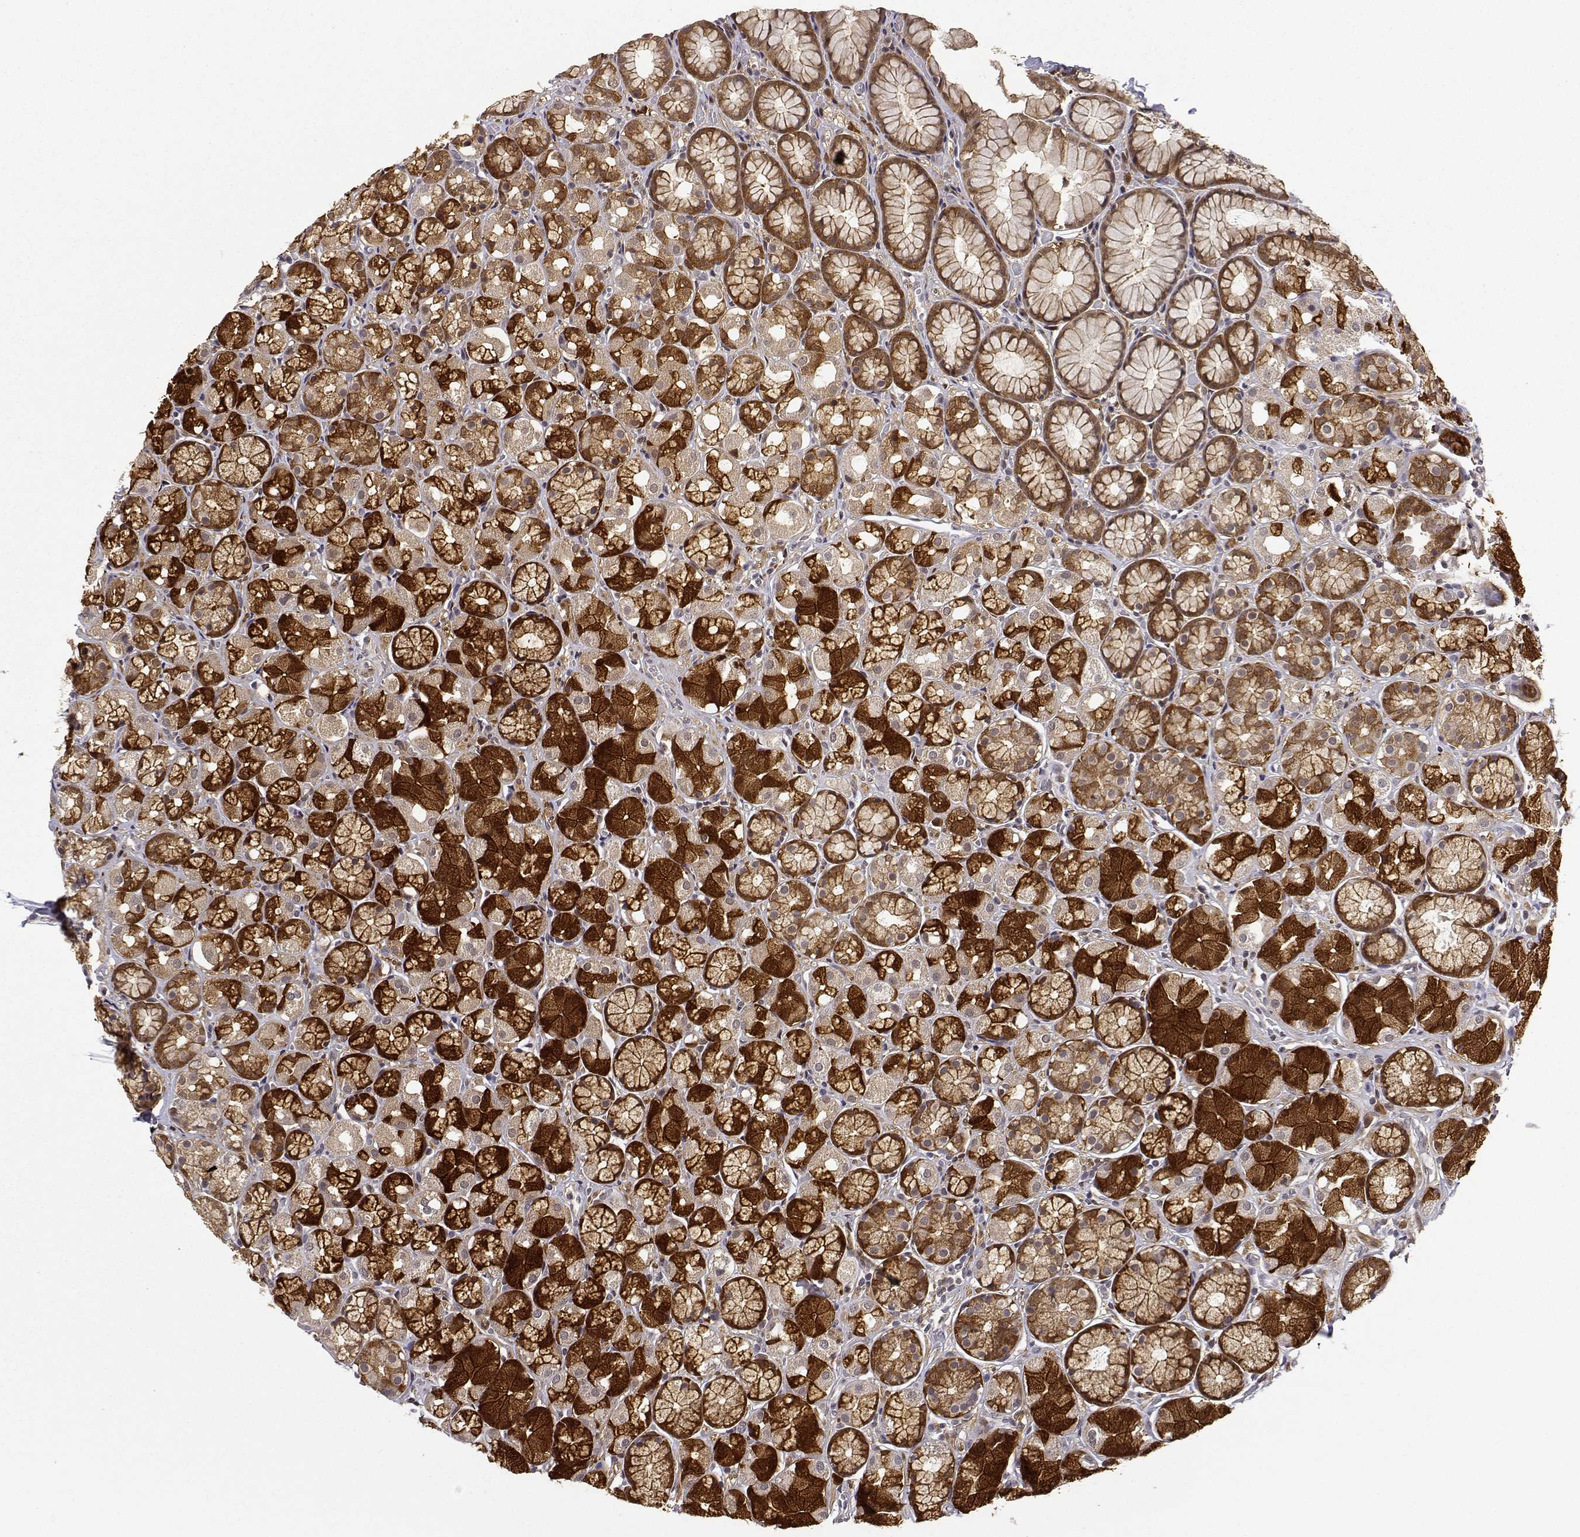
{"staining": {"intensity": "strong", "quantity": ">75%", "location": "cytoplasmic/membranous,nuclear"}, "tissue": "stomach", "cell_type": "Glandular cells", "image_type": "normal", "snomed": [{"axis": "morphology", "description": "Normal tissue, NOS"}, {"axis": "topography", "description": "Stomach"}], "caption": "This photomicrograph displays immunohistochemistry staining of normal stomach, with high strong cytoplasmic/membranous,nuclear positivity in approximately >75% of glandular cells.", "gene": "PHGDH", "patient": {"sex": "male", "age": 70}}